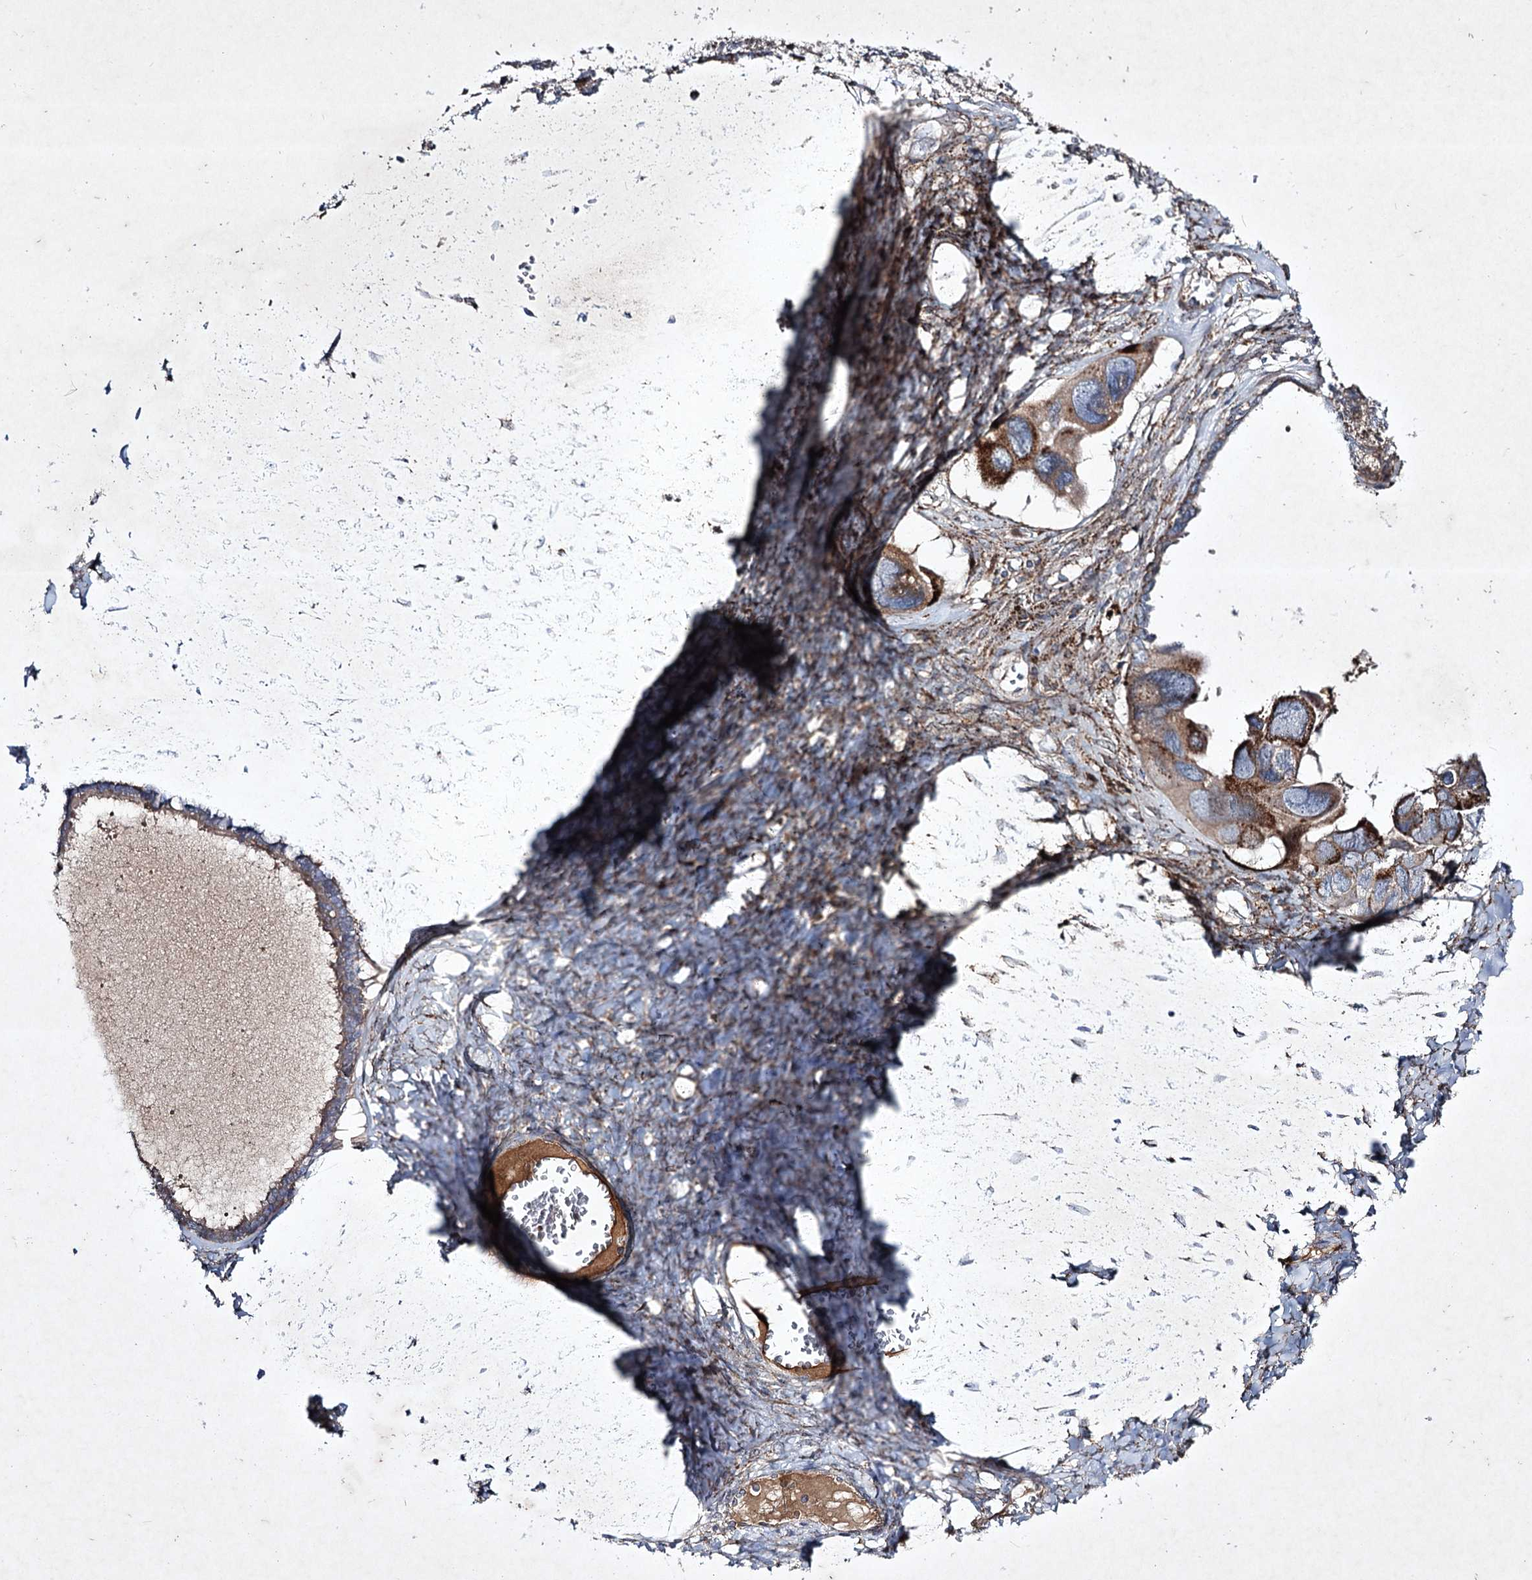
{"staining": {"intensity": "weak", "quantity": "25%-75%", "location": "cytoplasmic/membranous"}, "tissue": "ovarian cancer", "cell_type": "Tumor cells", "image_type": "cancer", "snomed": [{"axis": "morphology", "description": "Cystadenocarcinoma, serous, NOS"}, {"axis": "topography", "description": "Ovary"}], "caption": "Ovarian cancer tissue displays weak cytoplasmic/membranous expression in approximately 25%-75% of tumor cells, visualized by immunohistochemistry.", "gene": "ALG9", "patient": {"sex": "female", "age": 79}}